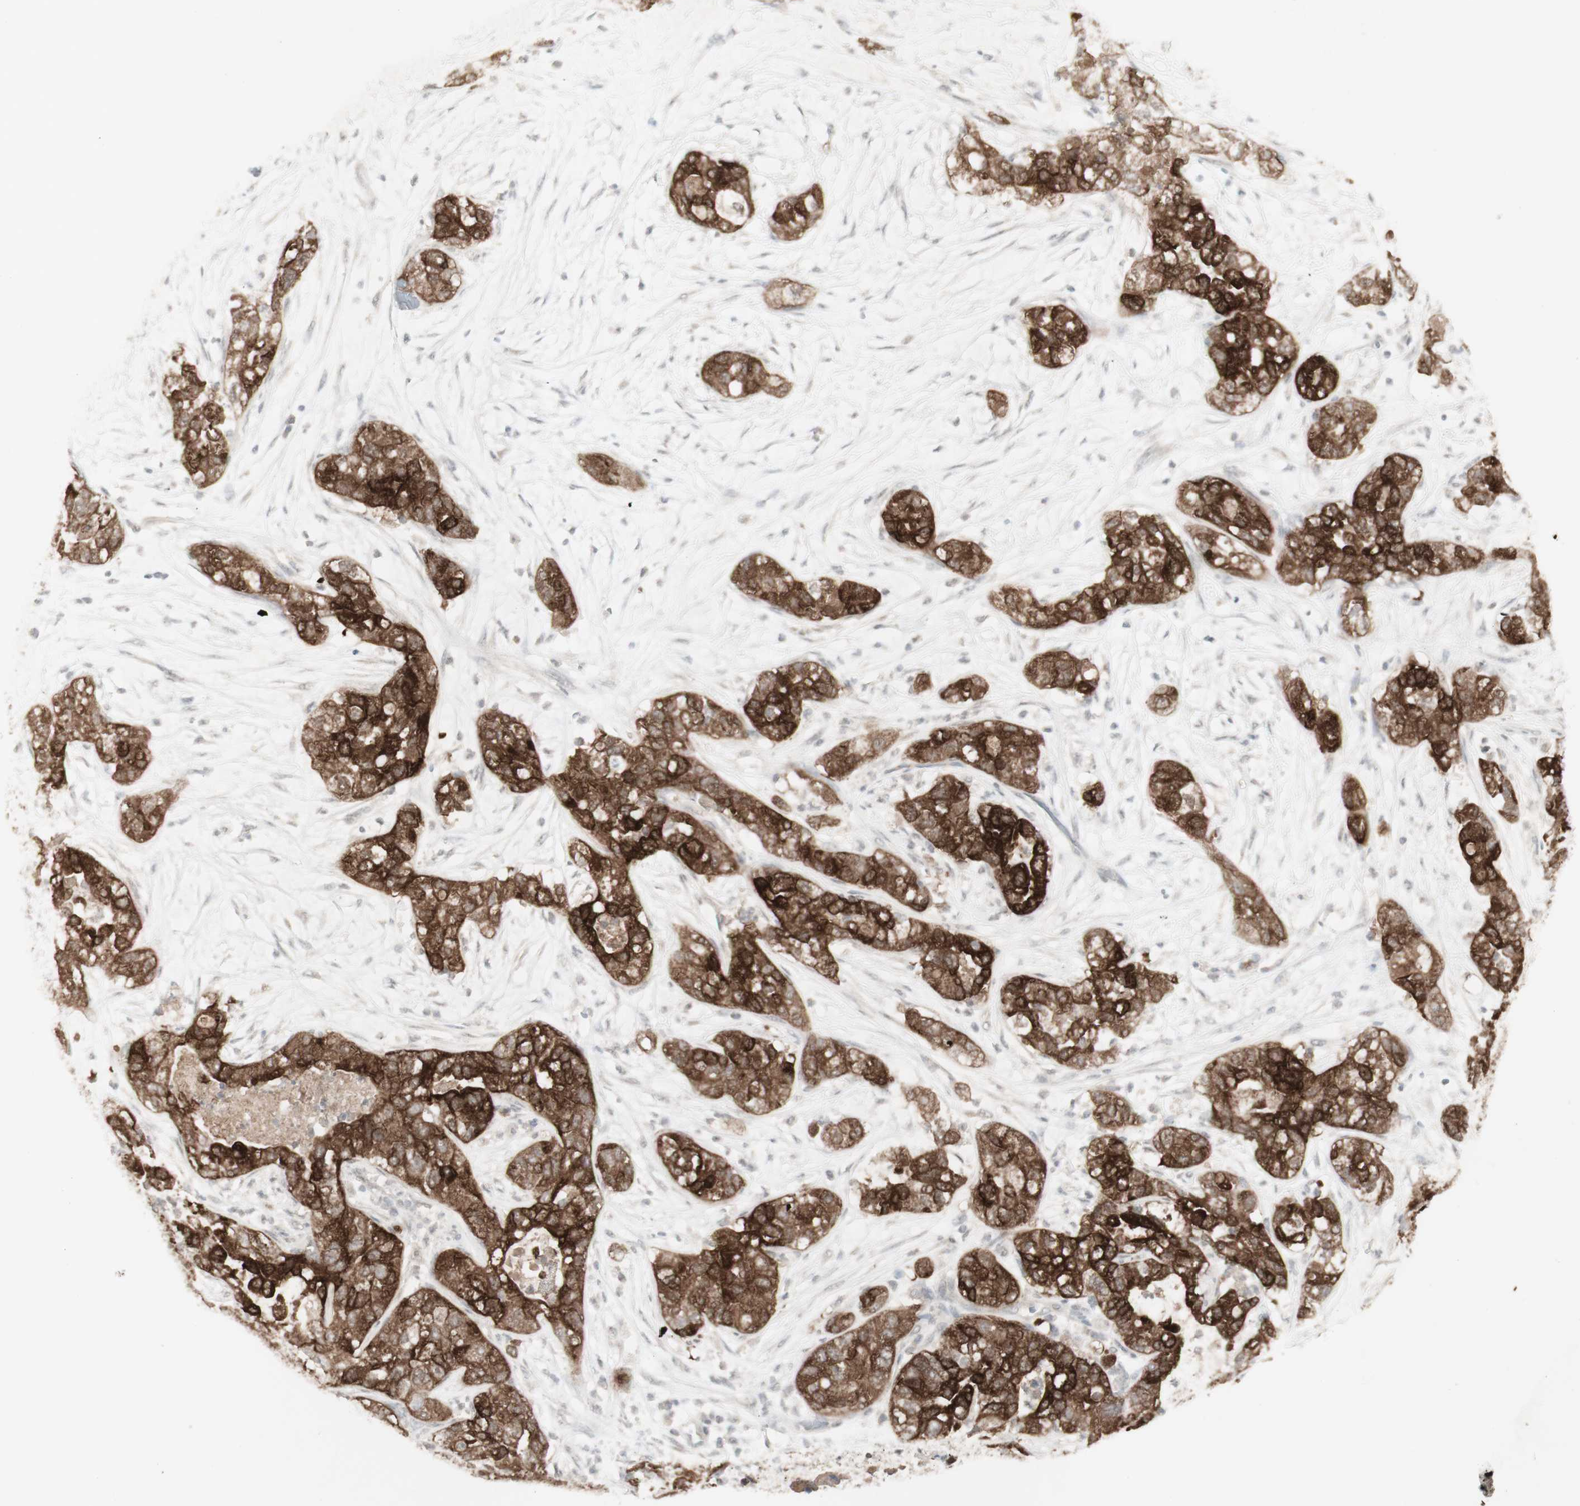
{"staining": {"intensity": "strong", "quantity": ">75%", "location": "cytoplasmic/membranous"}, "tissue": "pancreatic cancer", "cell_type": "Tumor cells", "image_type": "cancer", "snomed": [{"axis": "morphology", "description": "Adenocarcinoma, NOS"}, {"axis": "topography", "description": "Pancreas"}], "caption": "Approximately >75% of tumor cells in pancreatic cancer display strong cytoplasmic/membranous protein positivity as visualized by brown immunohistochemical staining.", "gene": "C1orf116", "patient": {"sex": "female", "age": 78}}